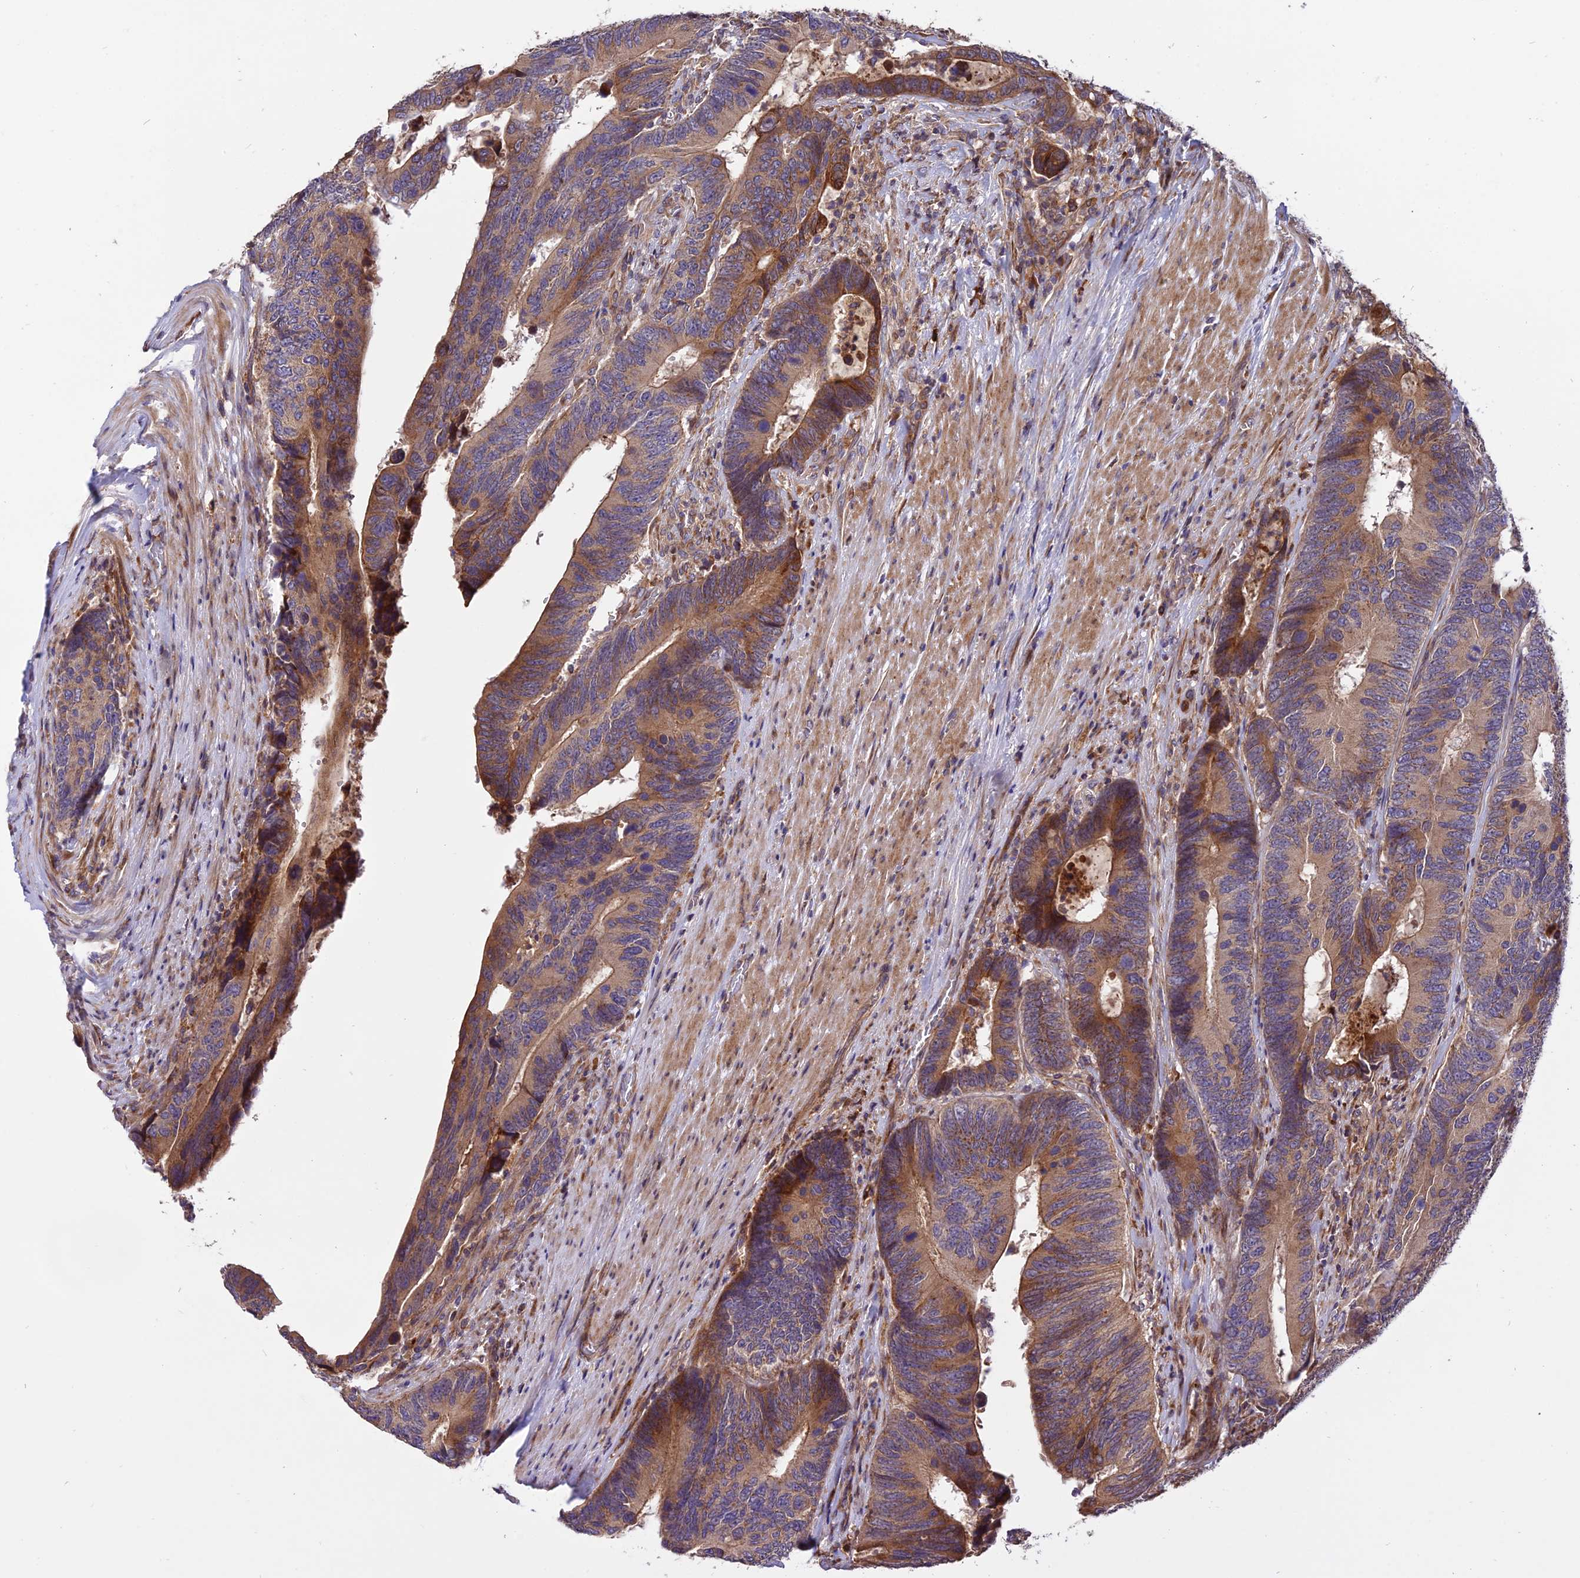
{"staining": {"intensity": "moderate", "quantity": ">75%", "location": "cytoplasmic/membranous"}, "tissue": "colorectal cancer", "cell_type": "Tumor cells", "image_type": "cancer", "snomed": [{"axis": "morphology", "description": "Adenocarcinoma, NOS"}, {"axis": "topography", "description": "Colon"}], "caption": "Immunohistochemistry (DAB) staining of human colorectal cancer (adenocarcinoma) reveals moderate cytoplasmic/membranous protein staining in approximately >75% of tumor cells.", "gene": "ROCK1", "patient": {"sex": "male", "age": 87}}